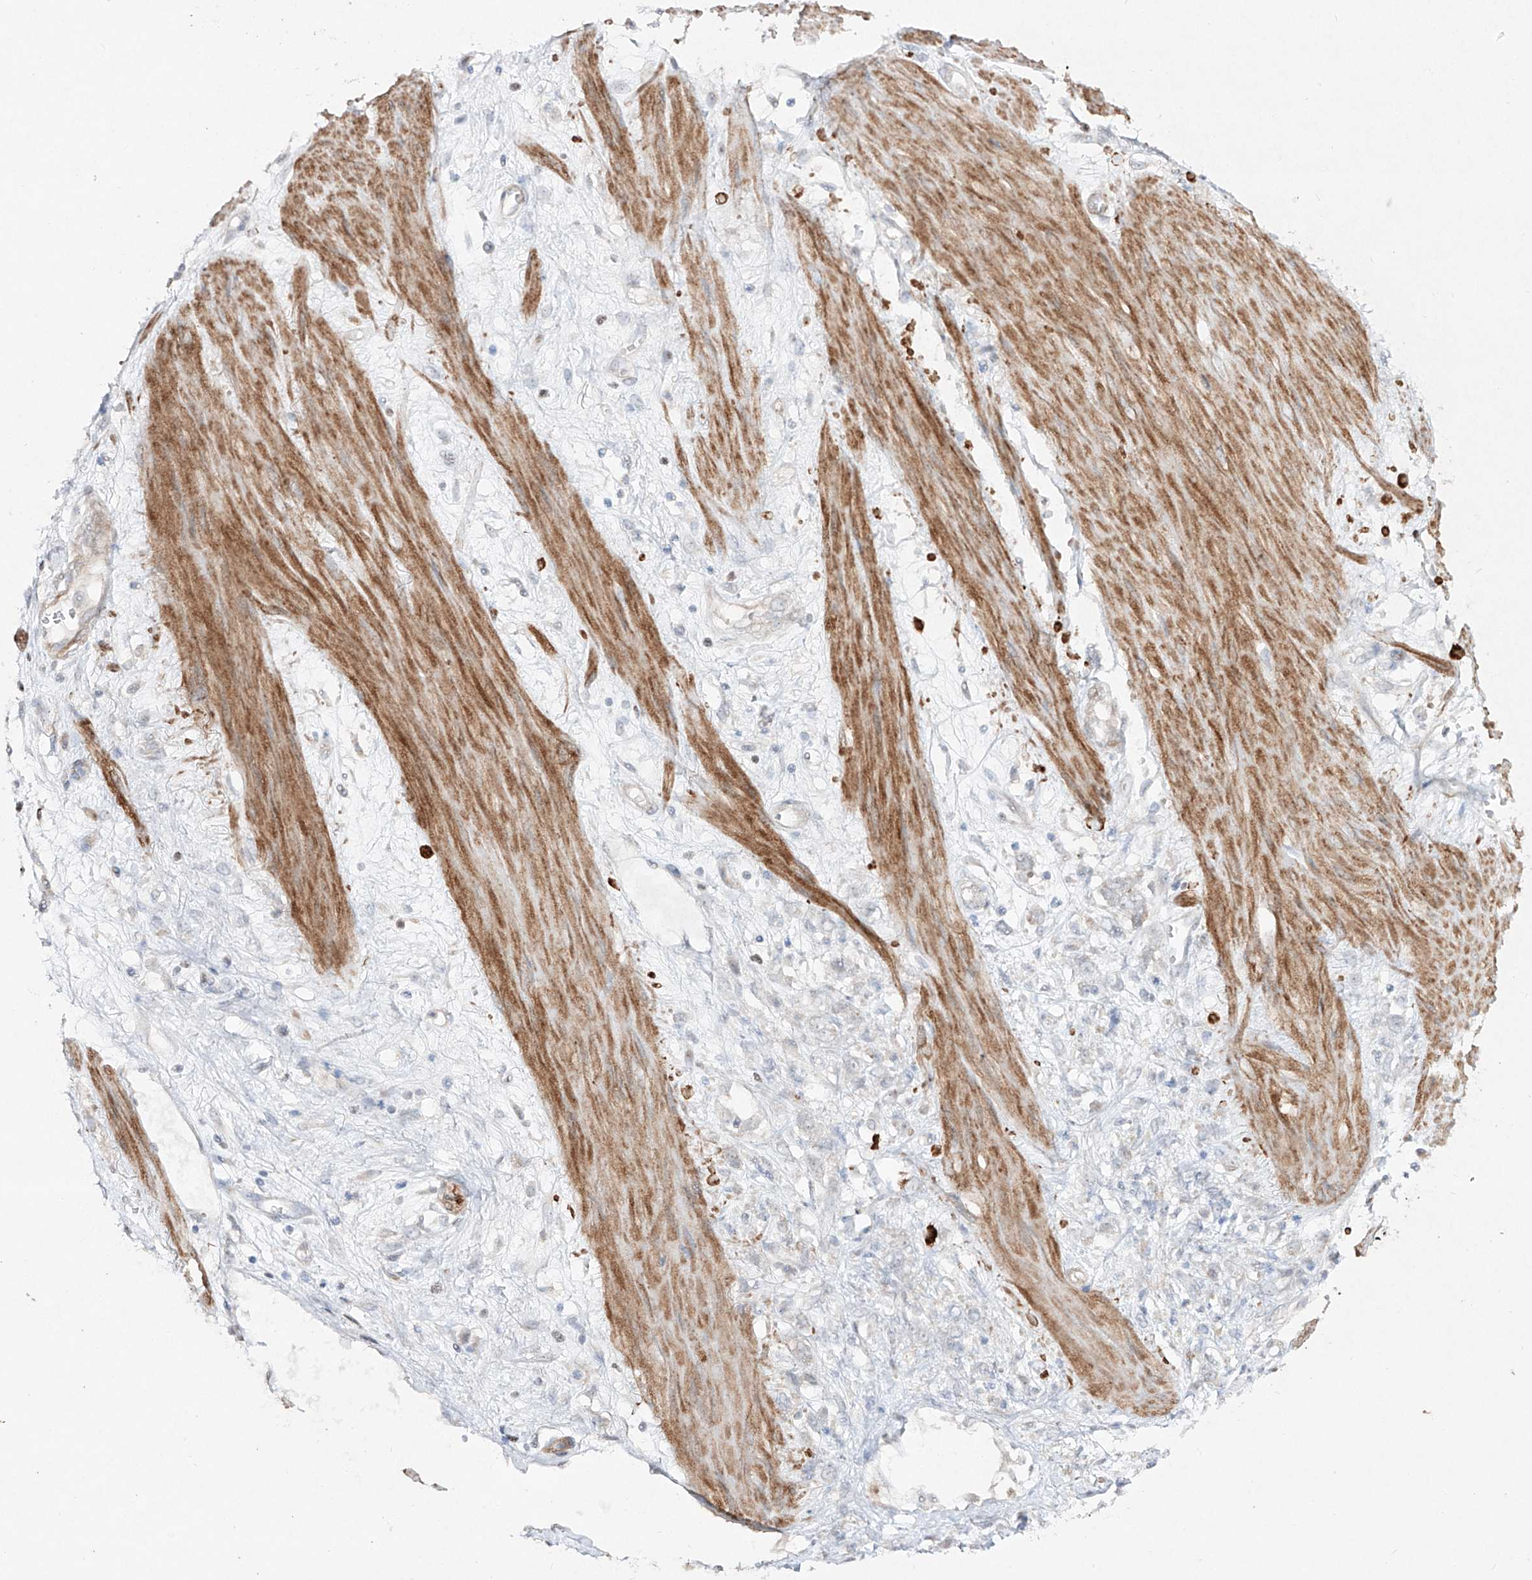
{"staining": {"intensity": "negative", "quantity": "none", "location": "none"}, "tissue": "stomach cancer", "cell_type": "Tumor cells", "image_type": "cancer", "snomed": [{"axis": "morphology", "description": "Adenocarcinoma, NOS"}, {"axis": "topography", "description": "Stomach"}], "caption": "The histopathology image reveals no significant positivity in tumor cells of stomach cancer. (Stains: DAB immunohistochemistry with hematoxylin counter stain, Microscopy: brightfield microscopy at high magnification).", "gene": "KDM1B", "patient": {"sex": "female", "age": 76}}